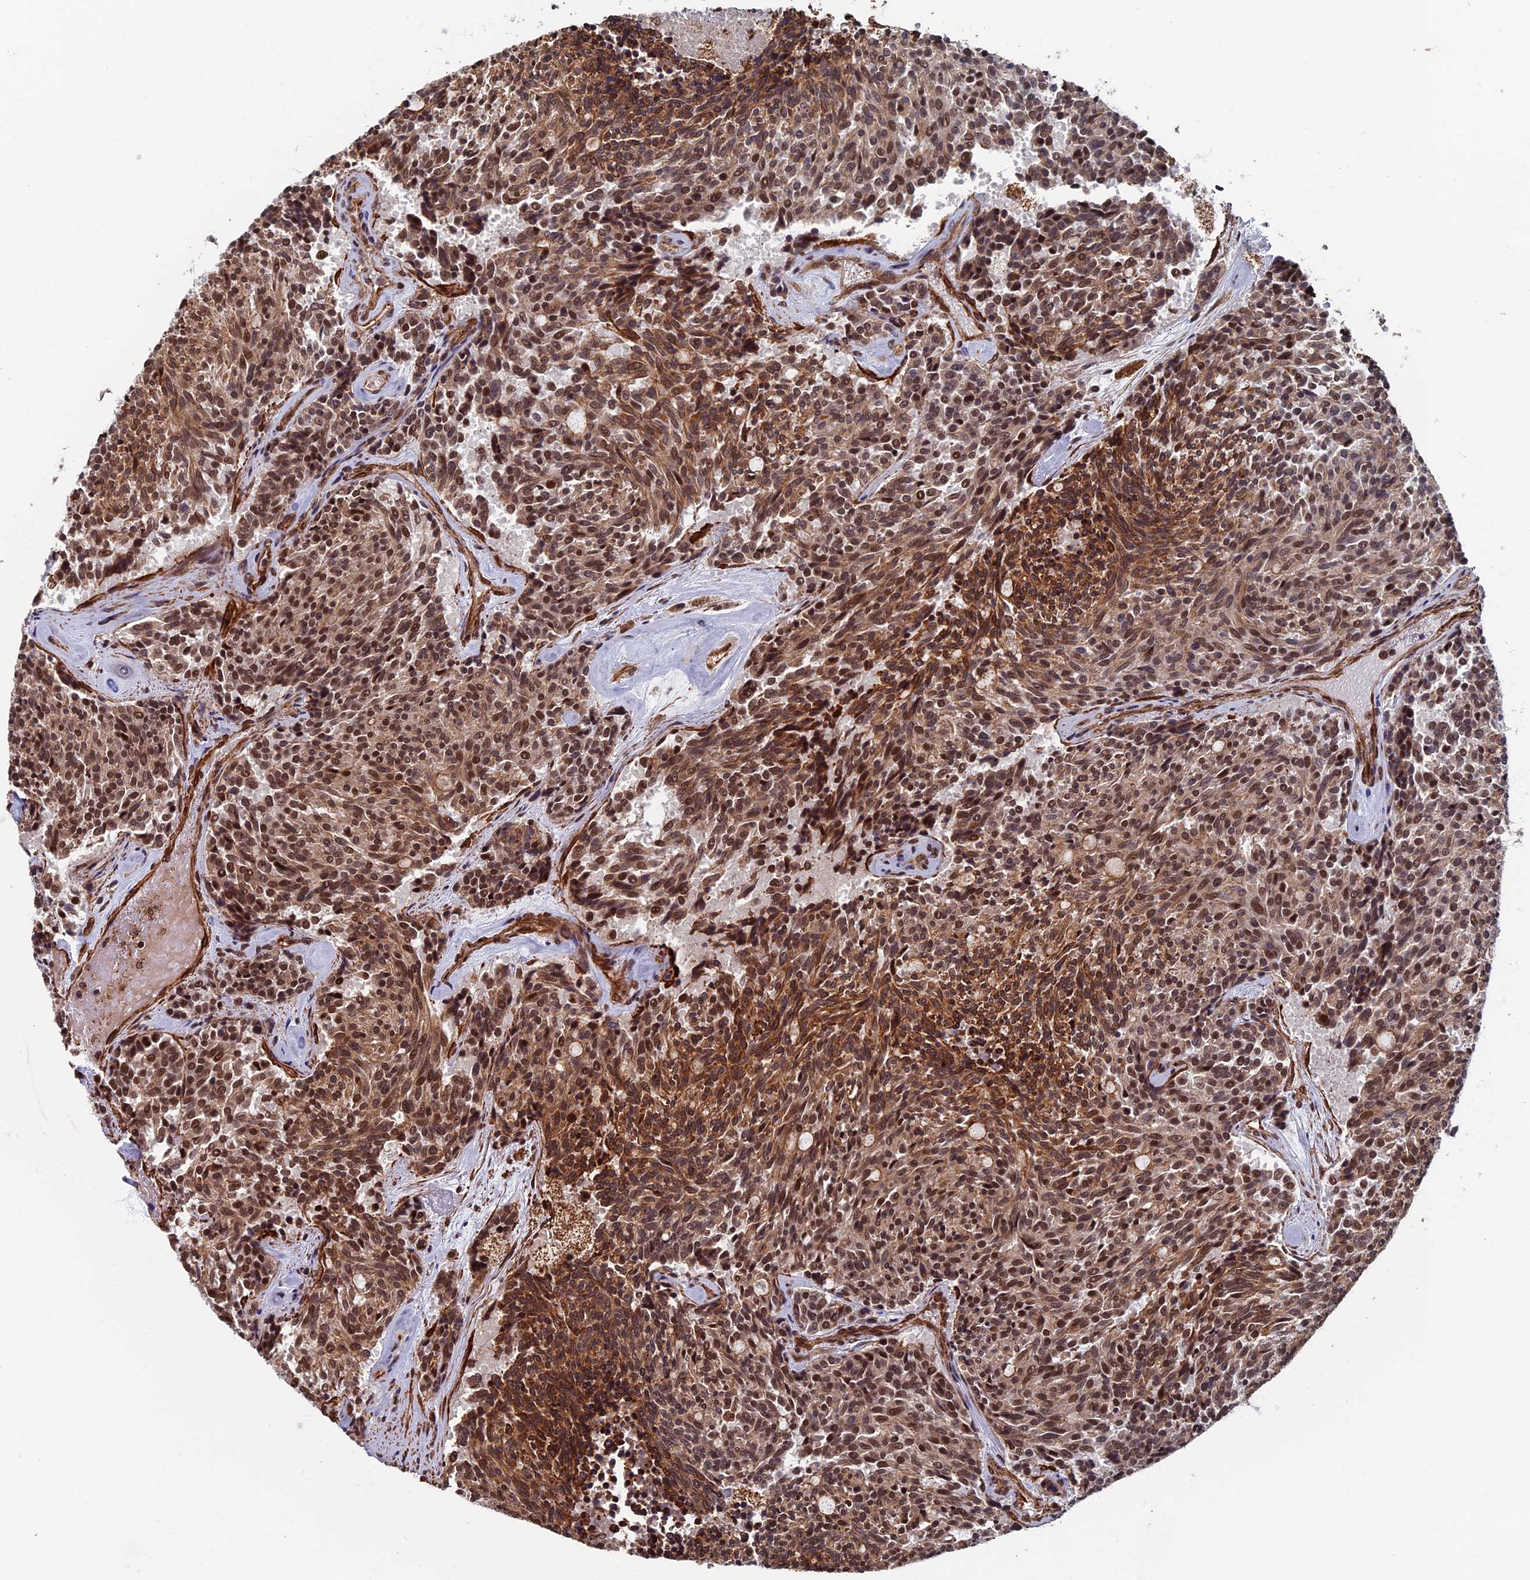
{"staining": {"intensity": "strong", "quantity": ">75%", "location": "cytoplasmic/membranous,nuclear"}, "tissue": "carcinoid", "cell_type": "Tumor cells", "image_type": "cancer", "snomed": [{"axis": "morphology", "description": "Carcinoid, malignant, NOS"}, {"axis": "topography", "description": "Pancreas"}], "caption": "IHC of human carcinoid (malignant) shows high levels of strong cytoplasmic/membranous and nuclear expression in approximately >75% of tumor cells.", "gene": "CTDP1", "patient": {"sex": "female", "age": 54}}